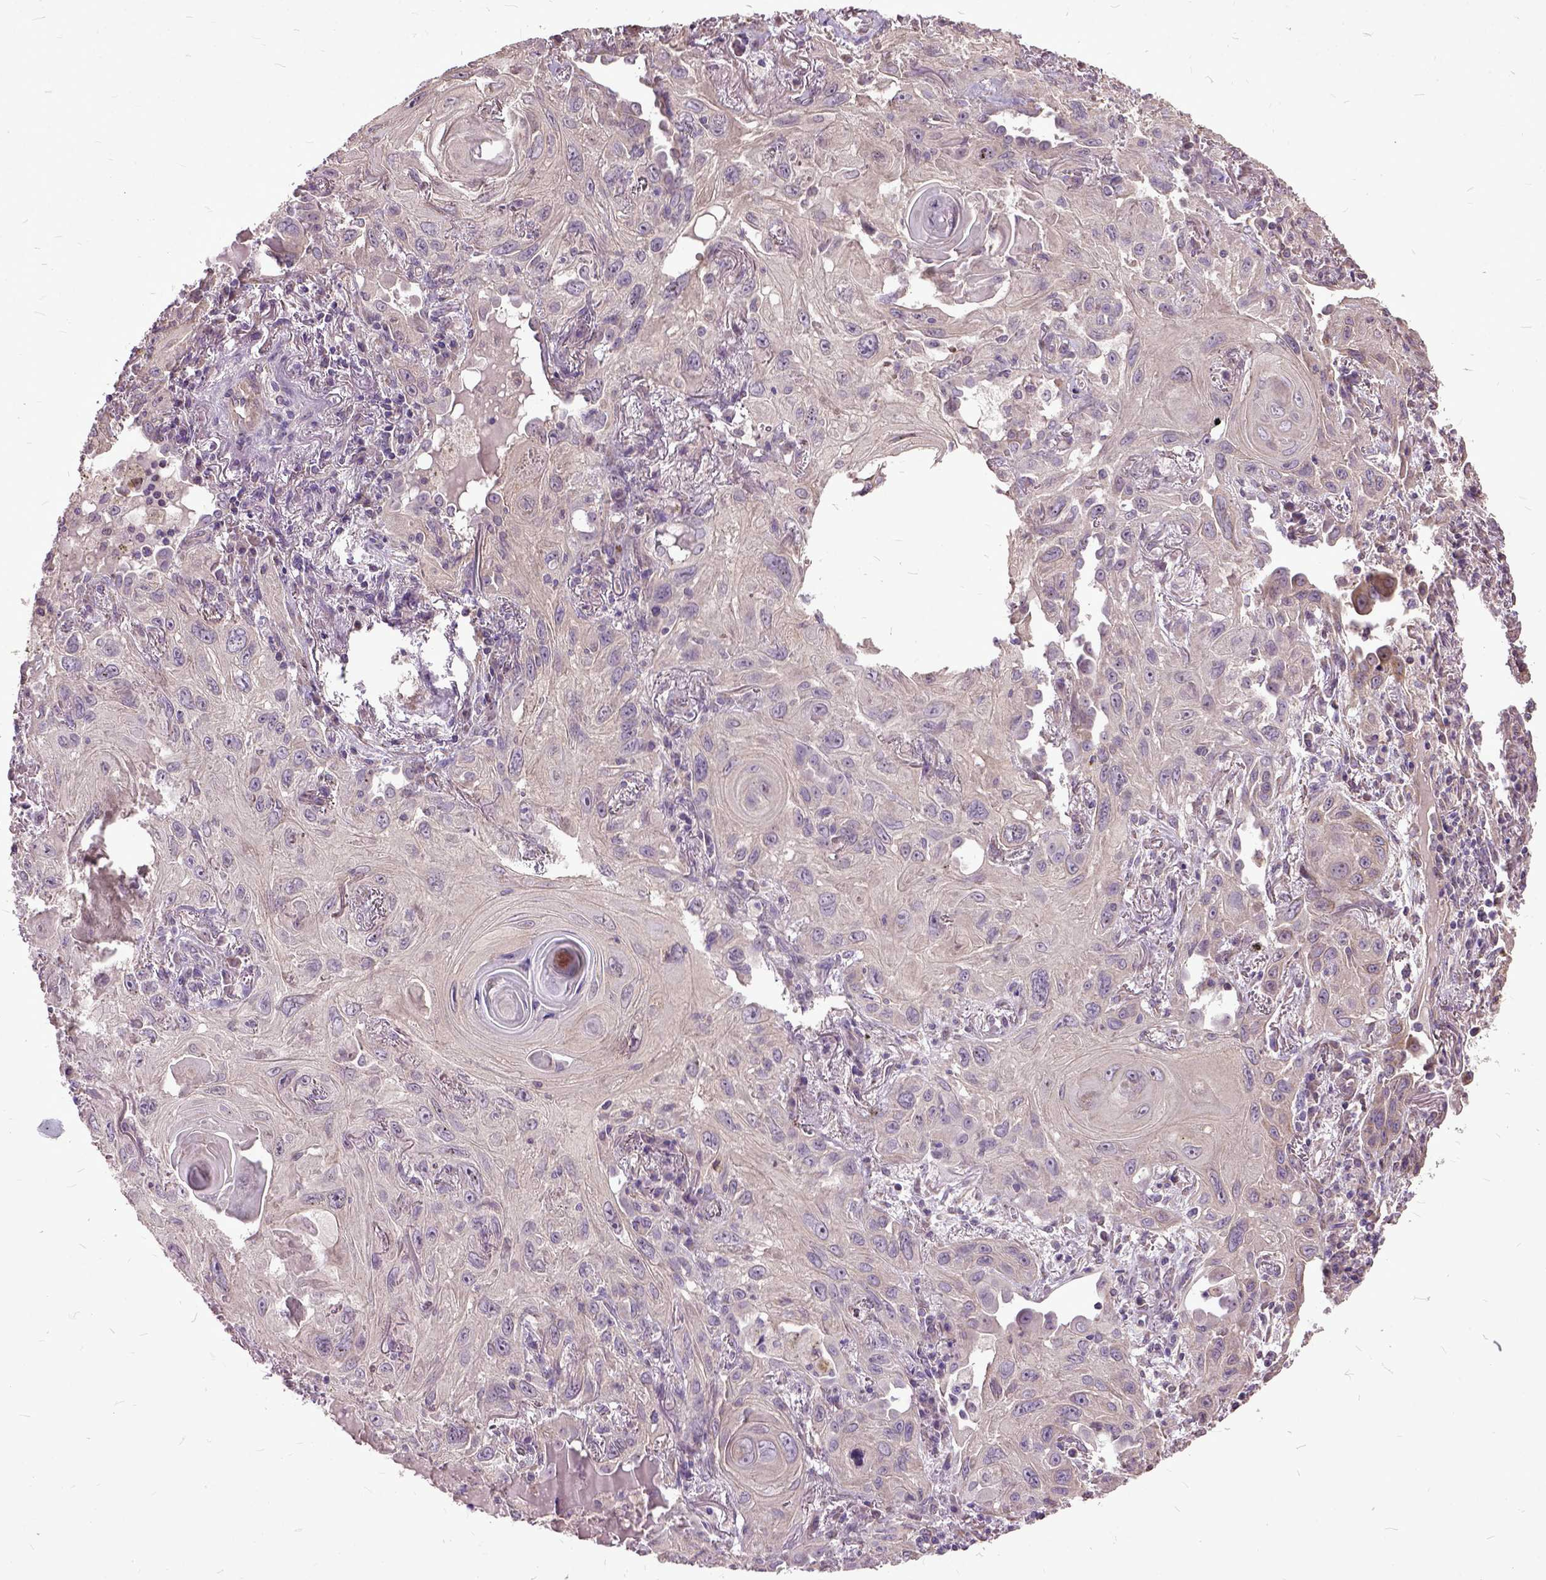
{"staining": {"intensity": "weak", "quantity": "25%-75%", "location": "cytoplasmic/membranous"}, "tissue": "lung cancer", "cell_type": "Tumor cells", "image_type": "cancer", "snomed": [{"axis": "morphology", "description": "Squamous cell carcinoma, NOS"}, {"axis": "topography", "description": "Lung"}], "caption": "About 25%-75% of tumor cells in squamous cell carcinoma (lung) show weak cytoplasmic/membranous protein expression as visualized by brown immunohistochemical staining.", "gene": "AREG", "patient": {"sex": "male", "age": 79}}